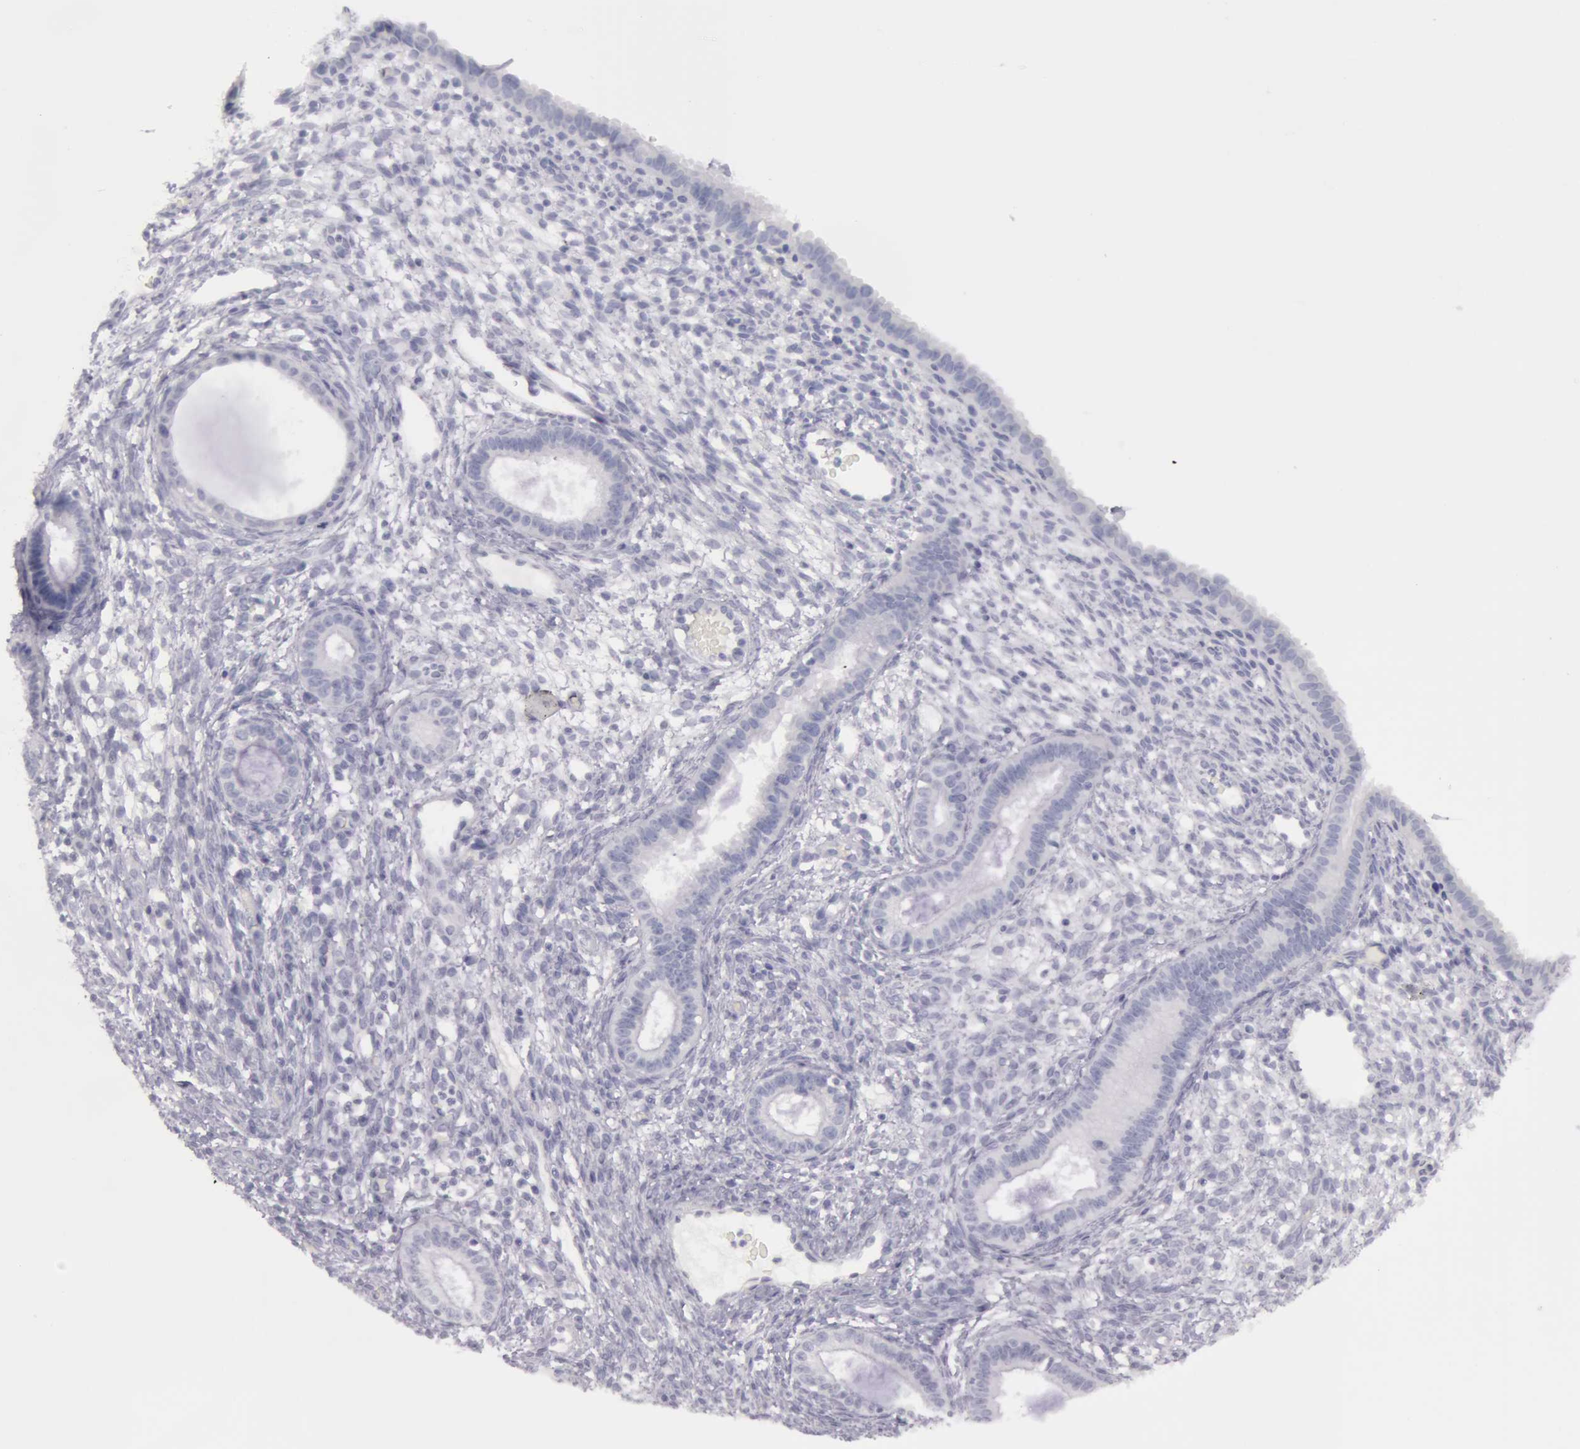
{"staining": {"intensity": "negative", "quantity": "none", "location": "none"}, "tissue": "endometrium", "cell_type": "Cells in endometrial stroma", "image_type": "normal", "snomed": [{"axis": "morphology", "description": "Normal tissue, NOS"}, {"axis": "topography", "description": "Endometrium"}], "caption": "DAB immunohistochemical staining of normal human endometrium displays no significant staining in cells in endometrial stroma.", "gene": "AMACR", "patient": {"sex": "female", "age": 72}}